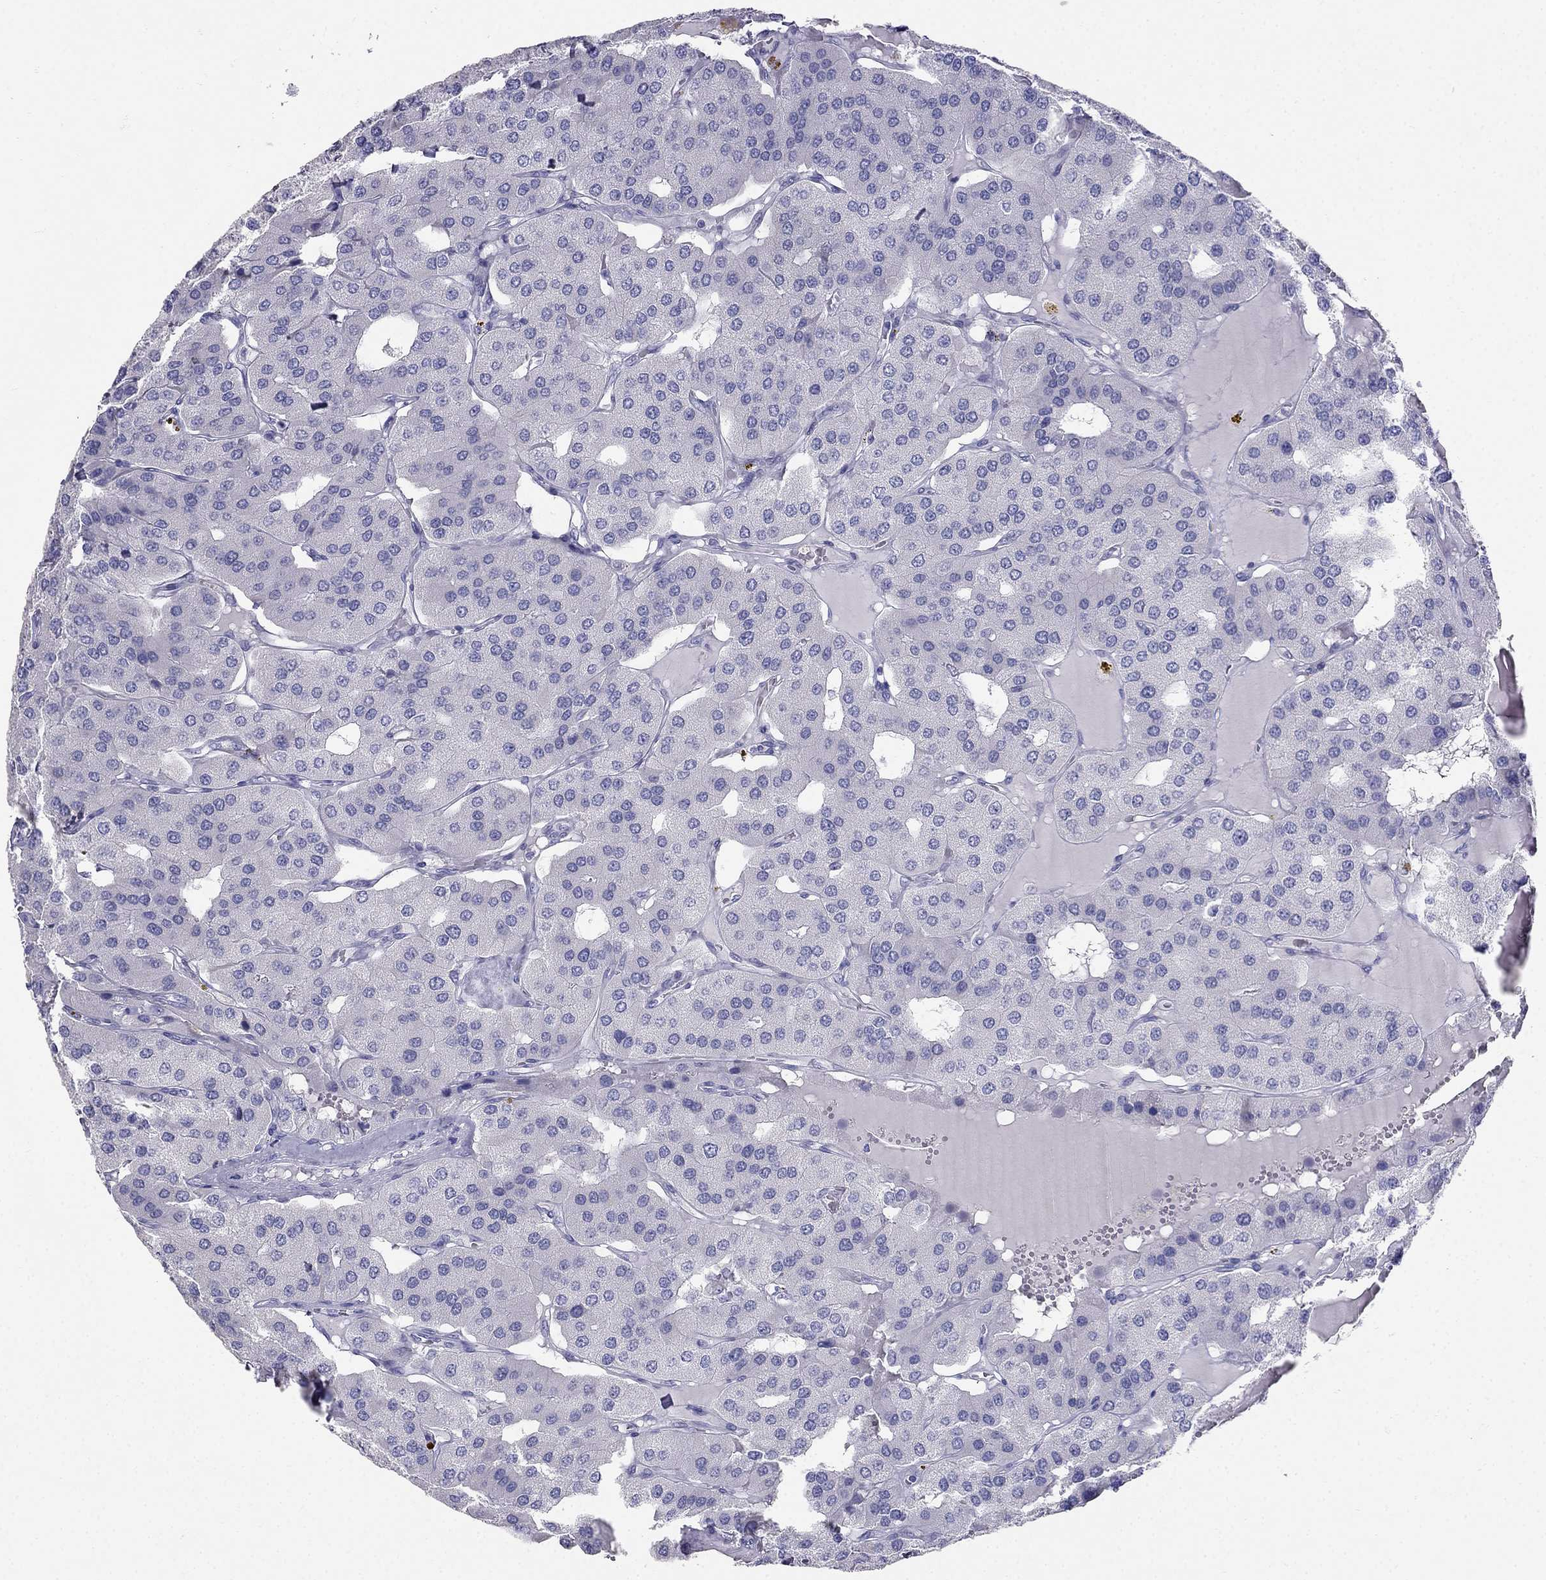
{"staining": {"intensity": "negative", "quantity": "none", "location": "none"}, "tissue": "parathyroid gland", "cell_type": "Glandular cells", "image_type": "normal", "snomed": [{"axis": "morphology", "description": "Normal tissue, NOS"}, {"axis": "morphology", "description": "Adenoma, NOS"}, {"axis": "topography", "description": "Parathyroid gland"}], "caption": "The immunohistochemistry image has no significant staining in glandular cells of parathyroid gland. Brightfield microscopy of immunohistochemistry (IHC) stained with DAB (brown) and hematoxylin (blue), captured at high magnification.", "gene": "RFLNA", "patient": {"sex": "female", "age": 86}}